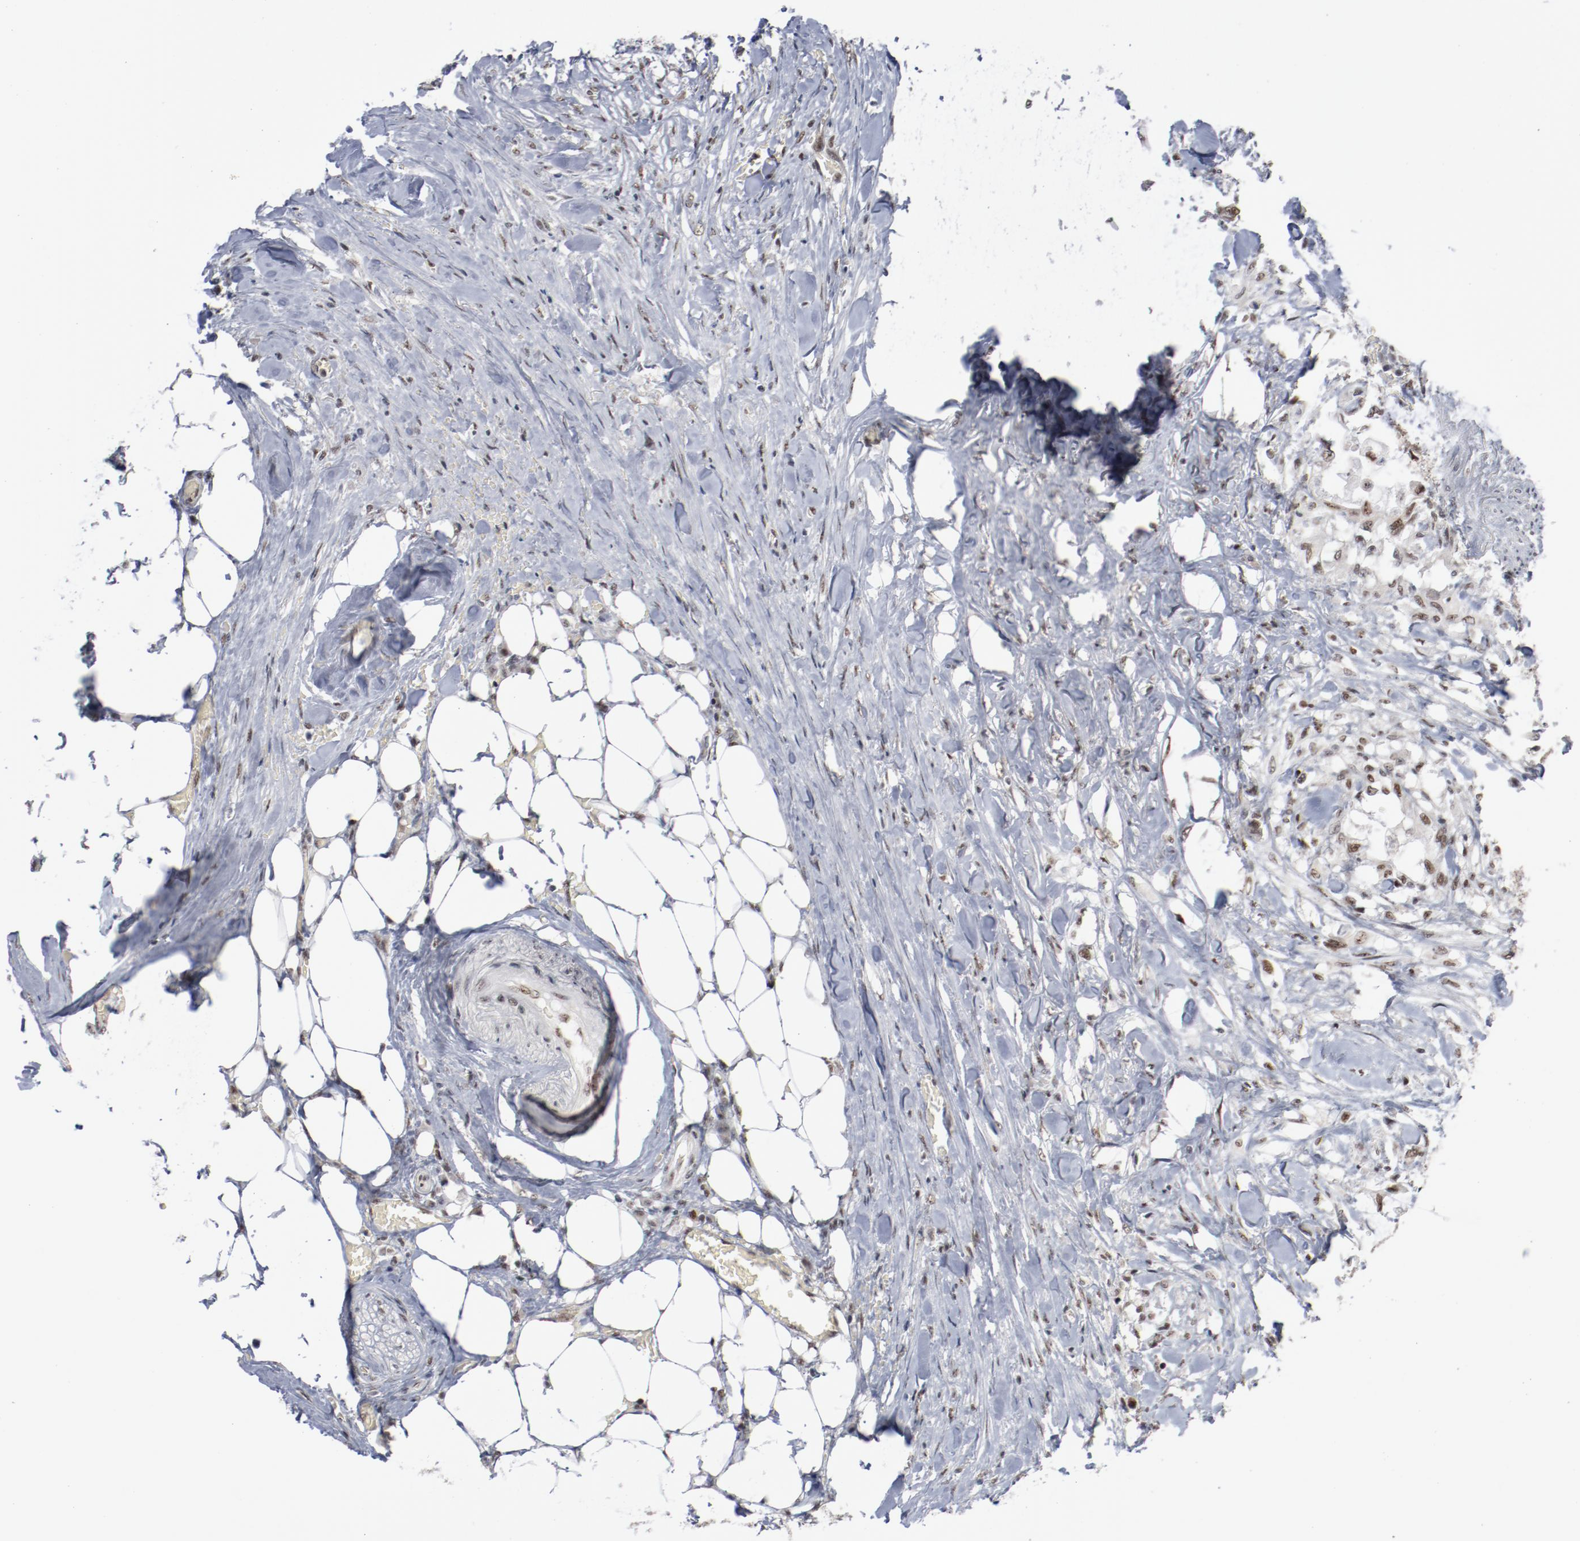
{"staining": {"intensity": "moderate", "quantity": ">75%", "location": "nuclear"}, "tissue": "colorectal cancer", "cell_type": "Tumor cells", "image_type": "cancer", "snomed": [{"axis": "morphology", "description": "Normal tissue, NOS"}, {"axis": "morphology", "description": "Adenocarcinoma, NOS"}, {"axis": "topography", "description": "Rectum"}, {"axis": "topography", "description": "Peripheral nerve tissue"}], "caption": "Colorectal cancer (adenocarcinoma) tissue reveals moderate nuclear positivity in about >75% of tumor cells (DAB IHC, brown staining for protein, blue staining for nuclei).", "gene": "BUB3", "patient": {"sex": "female", "age": 77}}